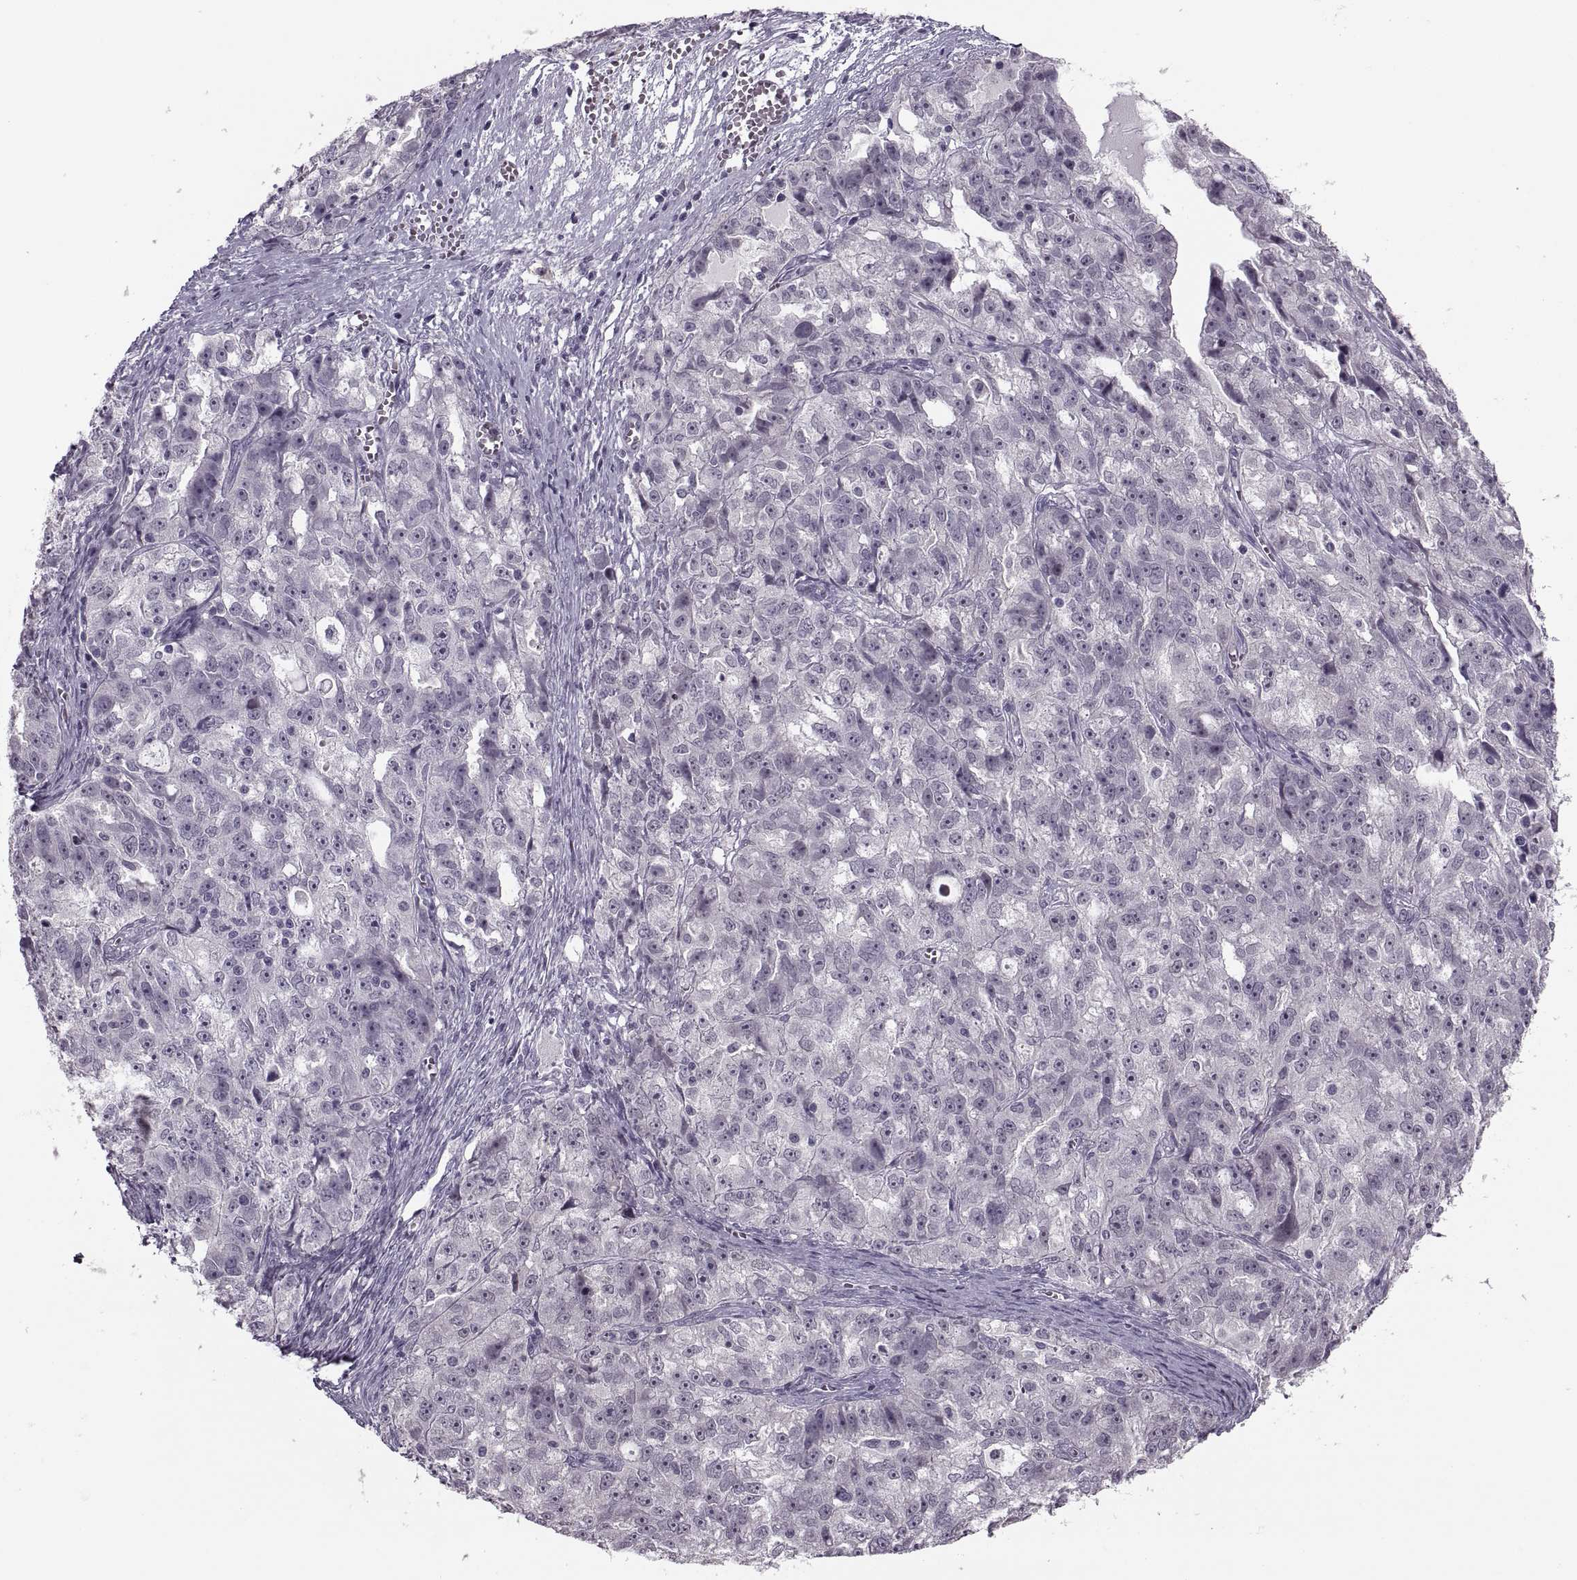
{"staining": {"intensity": "negative", "quantity": "none", "location": "none"}, "tissue": "ovarian cancer", "cell_type": "Tumor cells", "image_type": "cancer", "snomed": [{"axis": "morphology", "description": "Cystadenocarcinoma, serous, NOS"}, {"axis": "topography", "description": "Ovary"}], "caption": "Human ovarian serous cystadenocarcinoma stained for a protein using IHC demonstrates no positivity in tumor cells.", "gene": "PAGE5", "patient": {"sex": "female", "age": 51}}